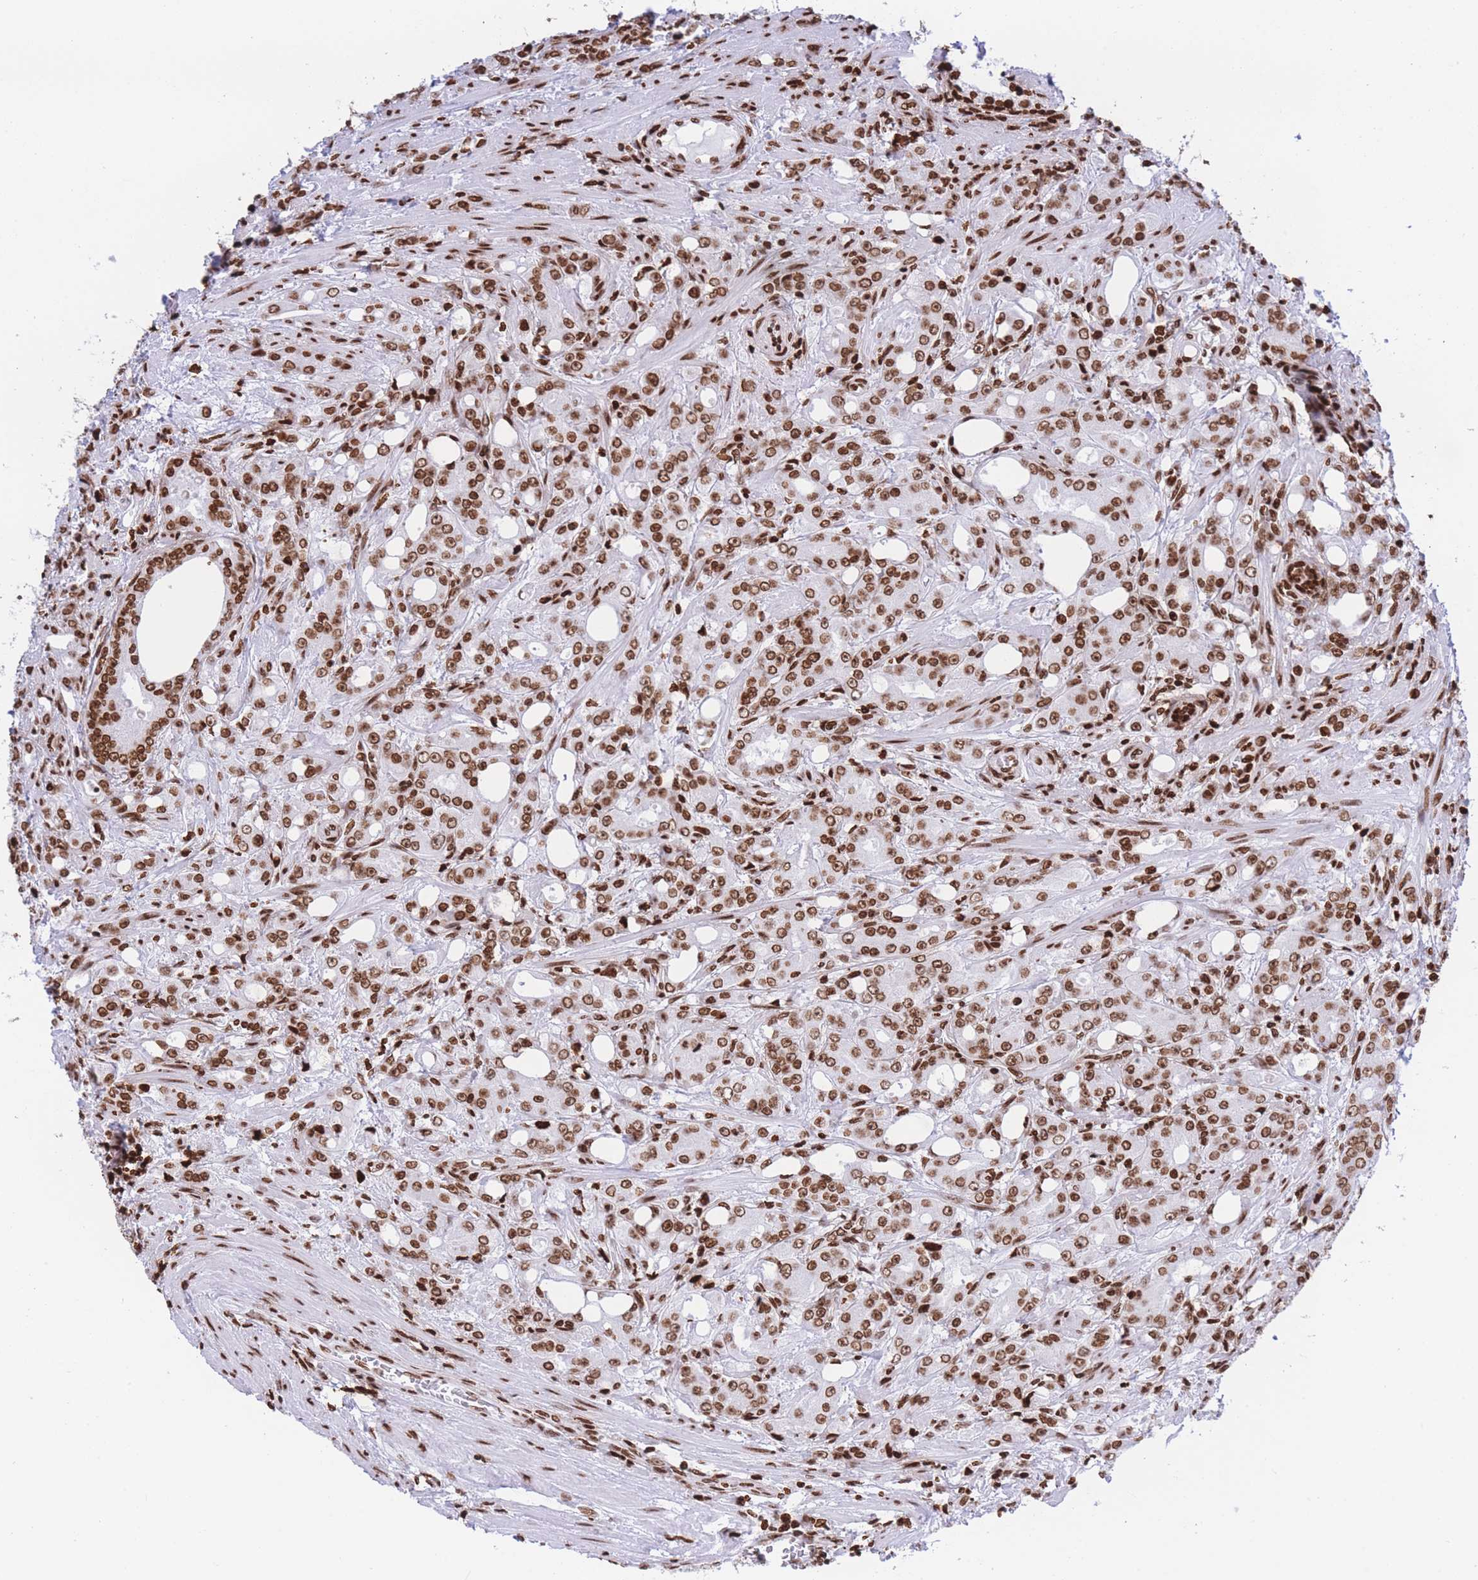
{"staining": {"intensity": "moderate", "quantity": ">75%", "location": "nuclear"}, "tissue": "prostate cancer", "cell_type": "Tumor cells", "image_type": "cancer", "snomed": [{"axis": "morphology", "description": "Adenocarcinoma, High grade"}, {"axis": "topography", "description": "Prostate"}], "caption": "This micrograph exhibits immunohistochemistry (IHC) staining of high-grade adenocarcinoma (prostate), with medium moderate nuclear expression in approximately >75% of tumor cells.", "gene": "H2BC11", "patient": {"sex": "male", "age": 69}}